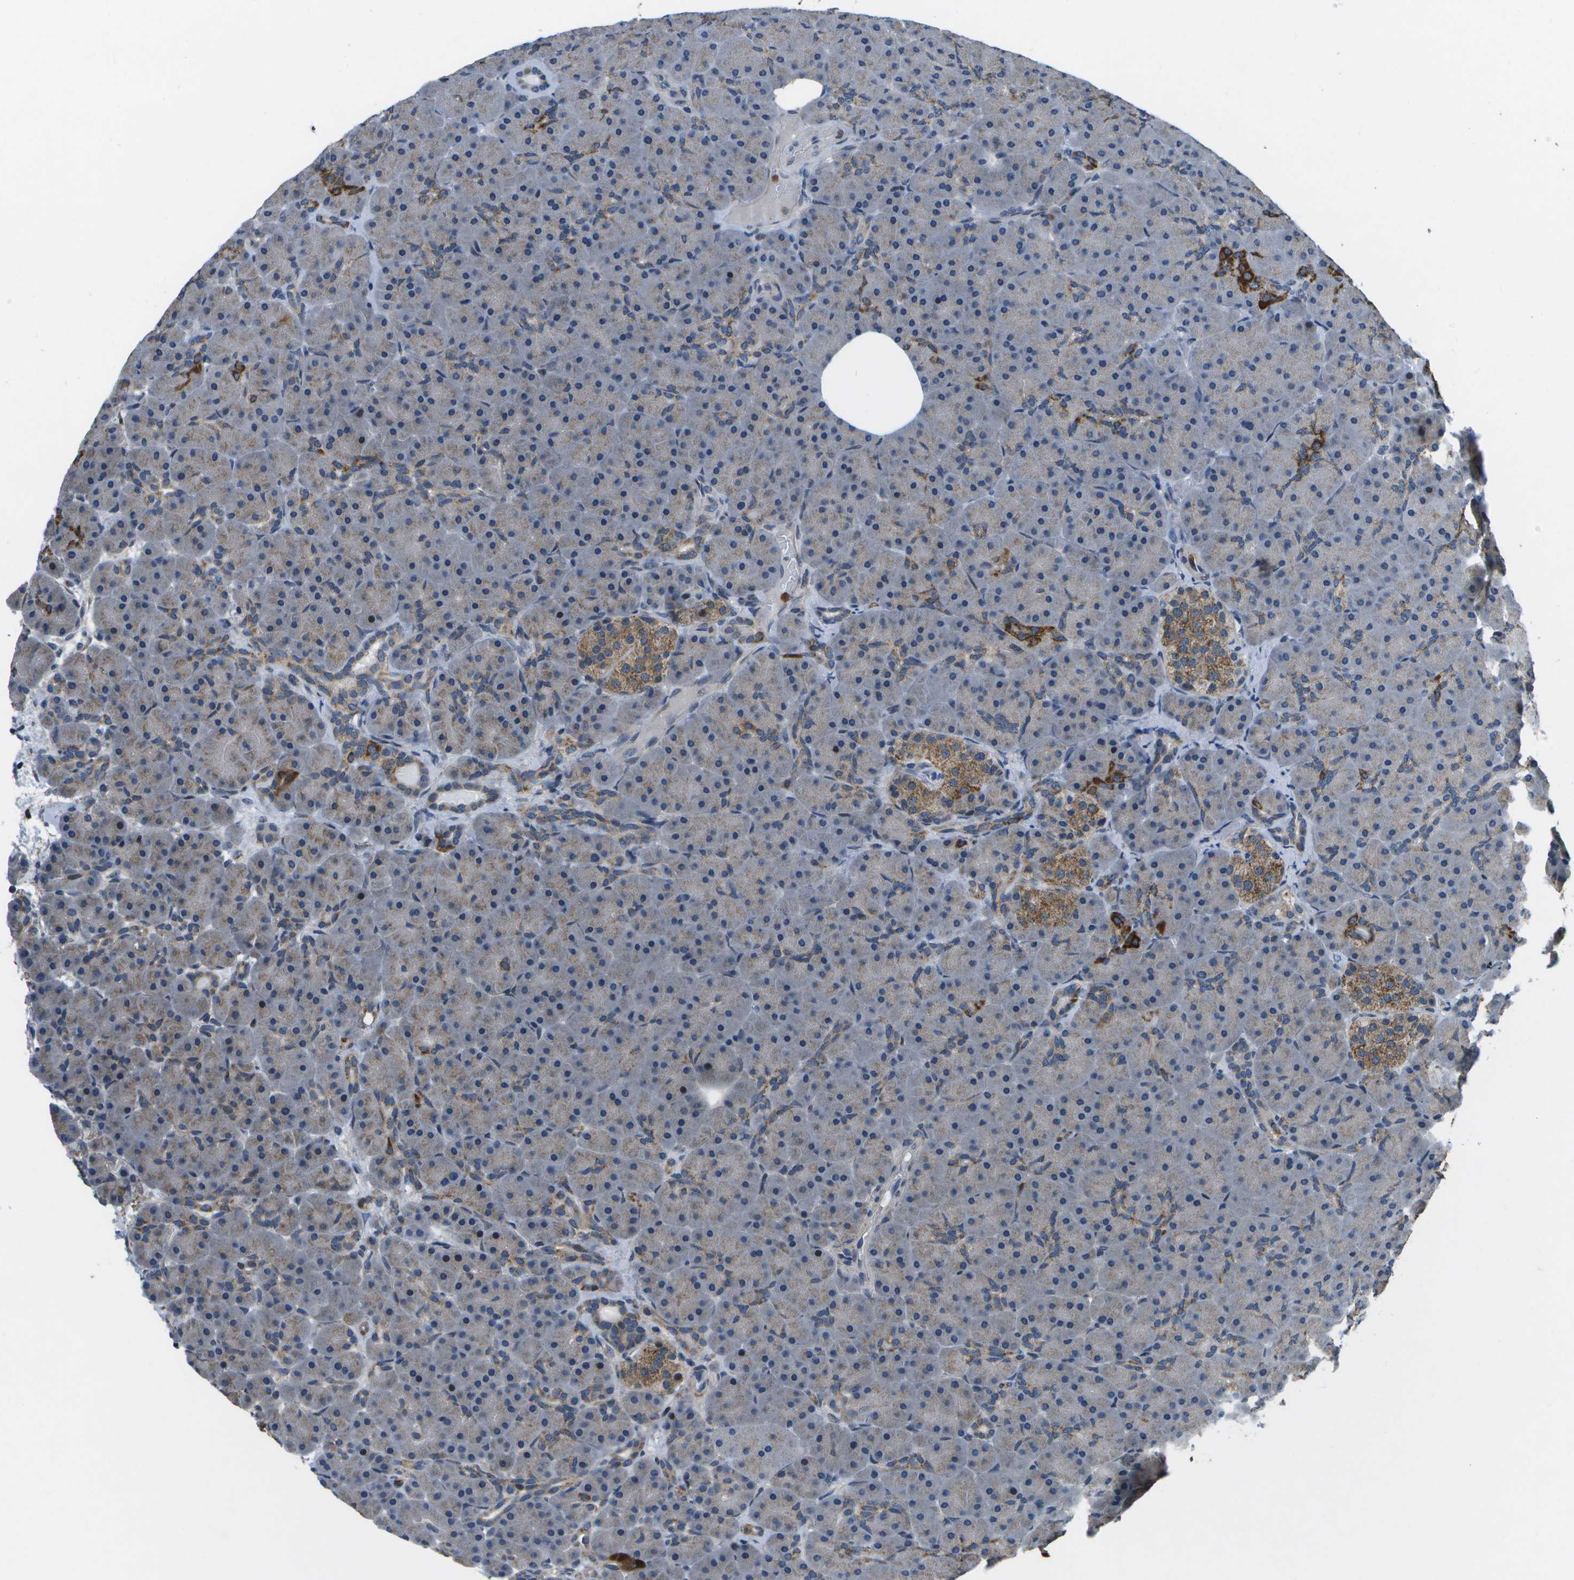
{"staining": {"intensity": "moderate", "quantity": "<25%", "location": "cytoplasmic/membranous"}, "tissue": "pancreas", "cell_type": "Exocrine glandular cells", "image_type": "normal", "snomed": [{"axis": "morphology", "description": "Normal tissue, NOS"}, {"axis": "topography", "description": "Pancreas"}], "caption": "Protein staining by immunohistochemistry (IHC) reveals moderate cytoplasmic/membranous expression in about <25% of exocrine glandular cells in benign pancreas. Nuclei are stained in blue.", "gene": "GALNT15", "patient": {"sex": "male", "age": 66}}